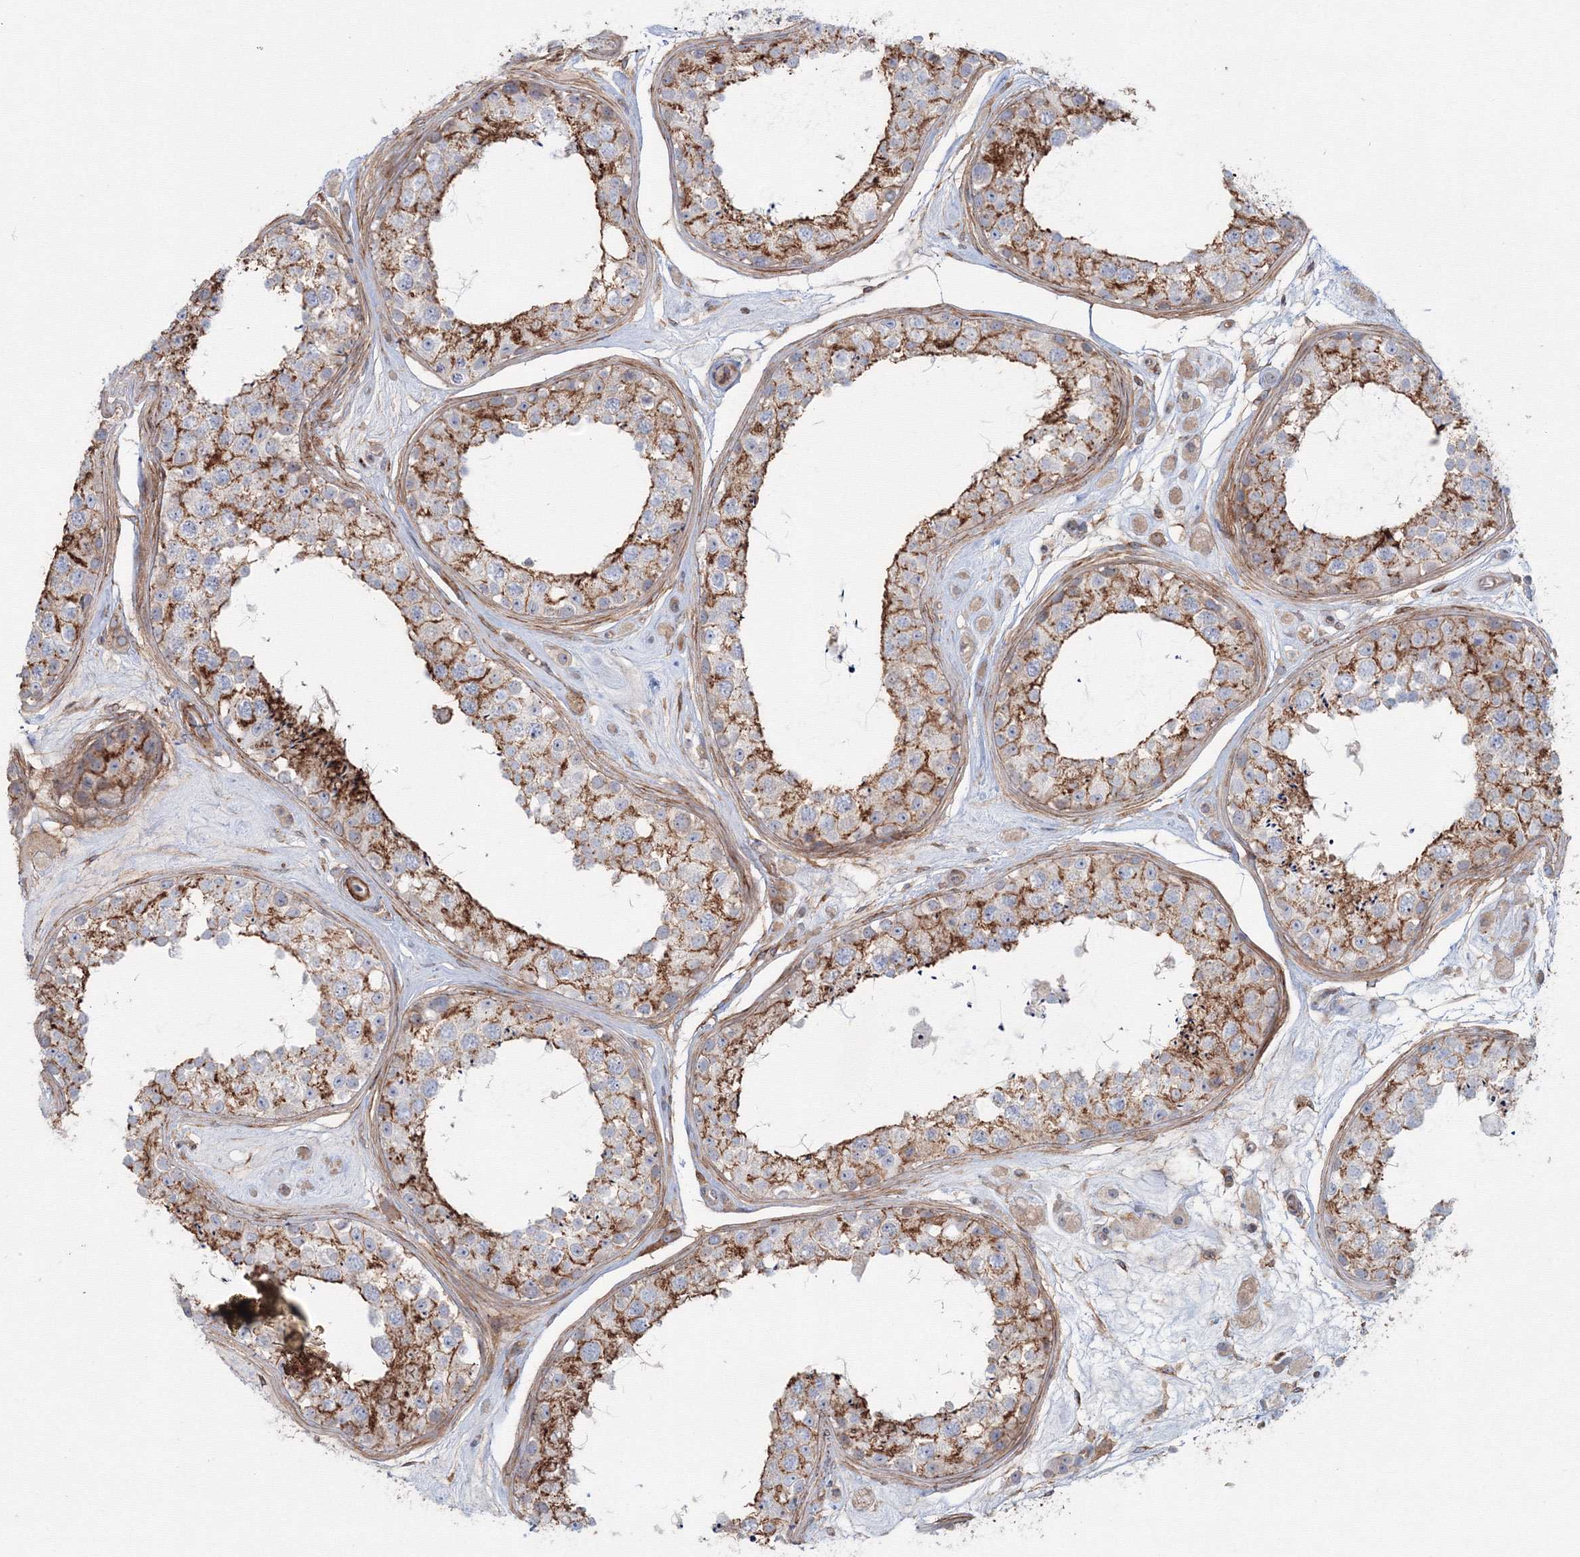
{"staining": {"intensity": "moderate", "quantity": "25%-75%", "location": "cytoplasmic/membranous"}, "tissue": "testis", "cell_type": "Cells in seminiferous ducts", "image_type": "normal", "snomed": [{"axis": "morphology", "description": "Normal tissue, NOS"}, {"axis": "topography", "description": "Testis"}], "caption": "Protein analysis of unremarkable testis shows moderate cytoplasmic/membranous expression in approximately 25%-75% of cells in seminiferous ducts.", "gene": "SH3PXD2A", "patient": {"sex": "male", "age": 25}}